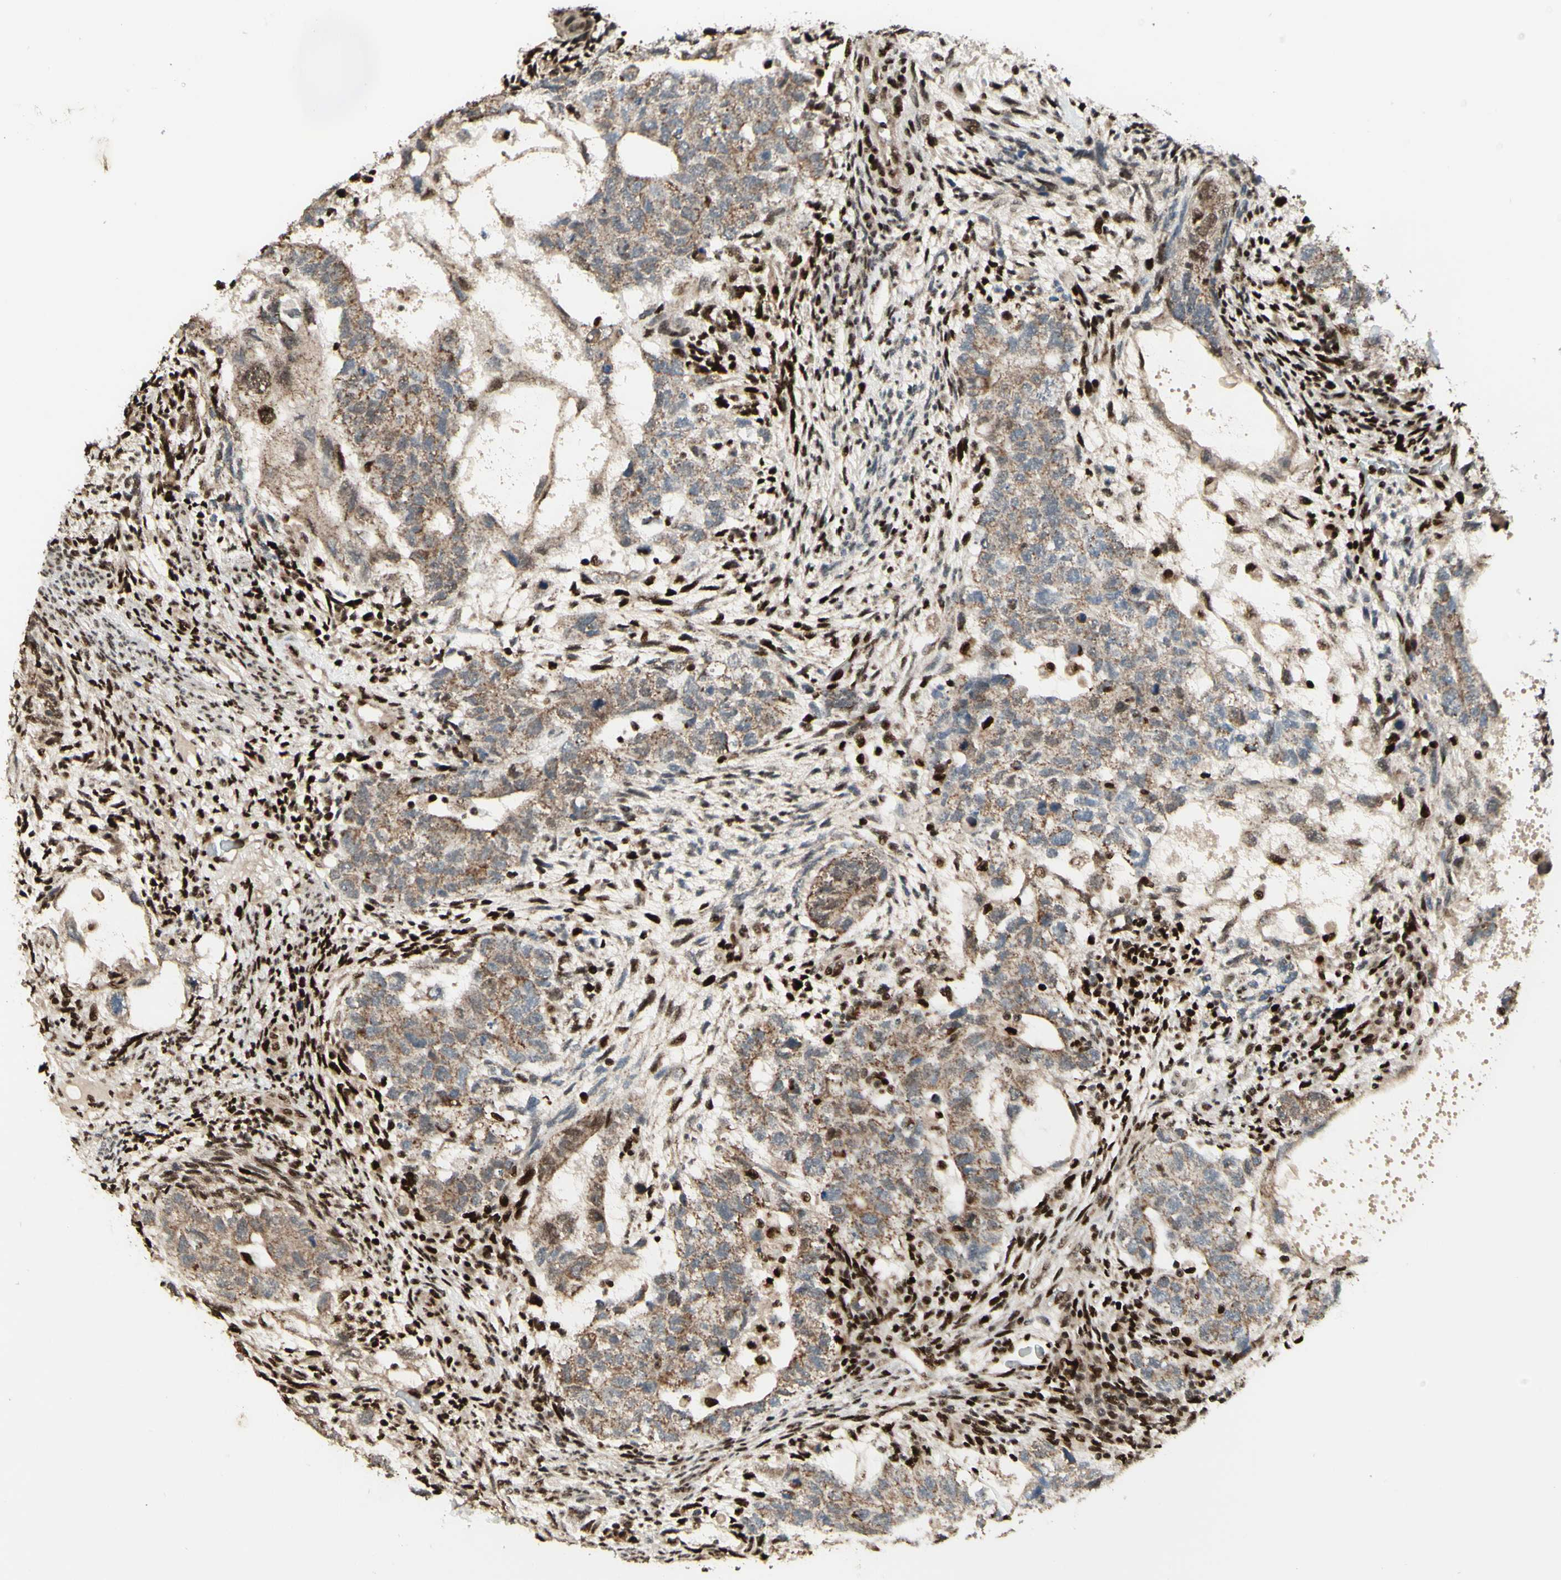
{"staining": {"intensity": "weak", "quantity": ">75%", "location": "cytoplasmic/membranous"}, "tissue": "testis cancer", "cell_type": "Tumor cells", "image_type": "cancer", "snomed": [{"axis": "morphology", "description": "Normal tissue, NOS"}, {"axis": "morphology", "description": "Carcinoma, Embryonal, NOS"}, {"axis": "topography", "description": "Testis"}], "caption": "Testis embryonal carcinoma stained with DAB (3,3'-diaminobenzidine) IHC demonstrates low levels of weak cytoplasmic/membranous staining in approximately >75% of tumor cells.", "gene": "NR3C1", "patient": {"sex": "male", "age": 36}}